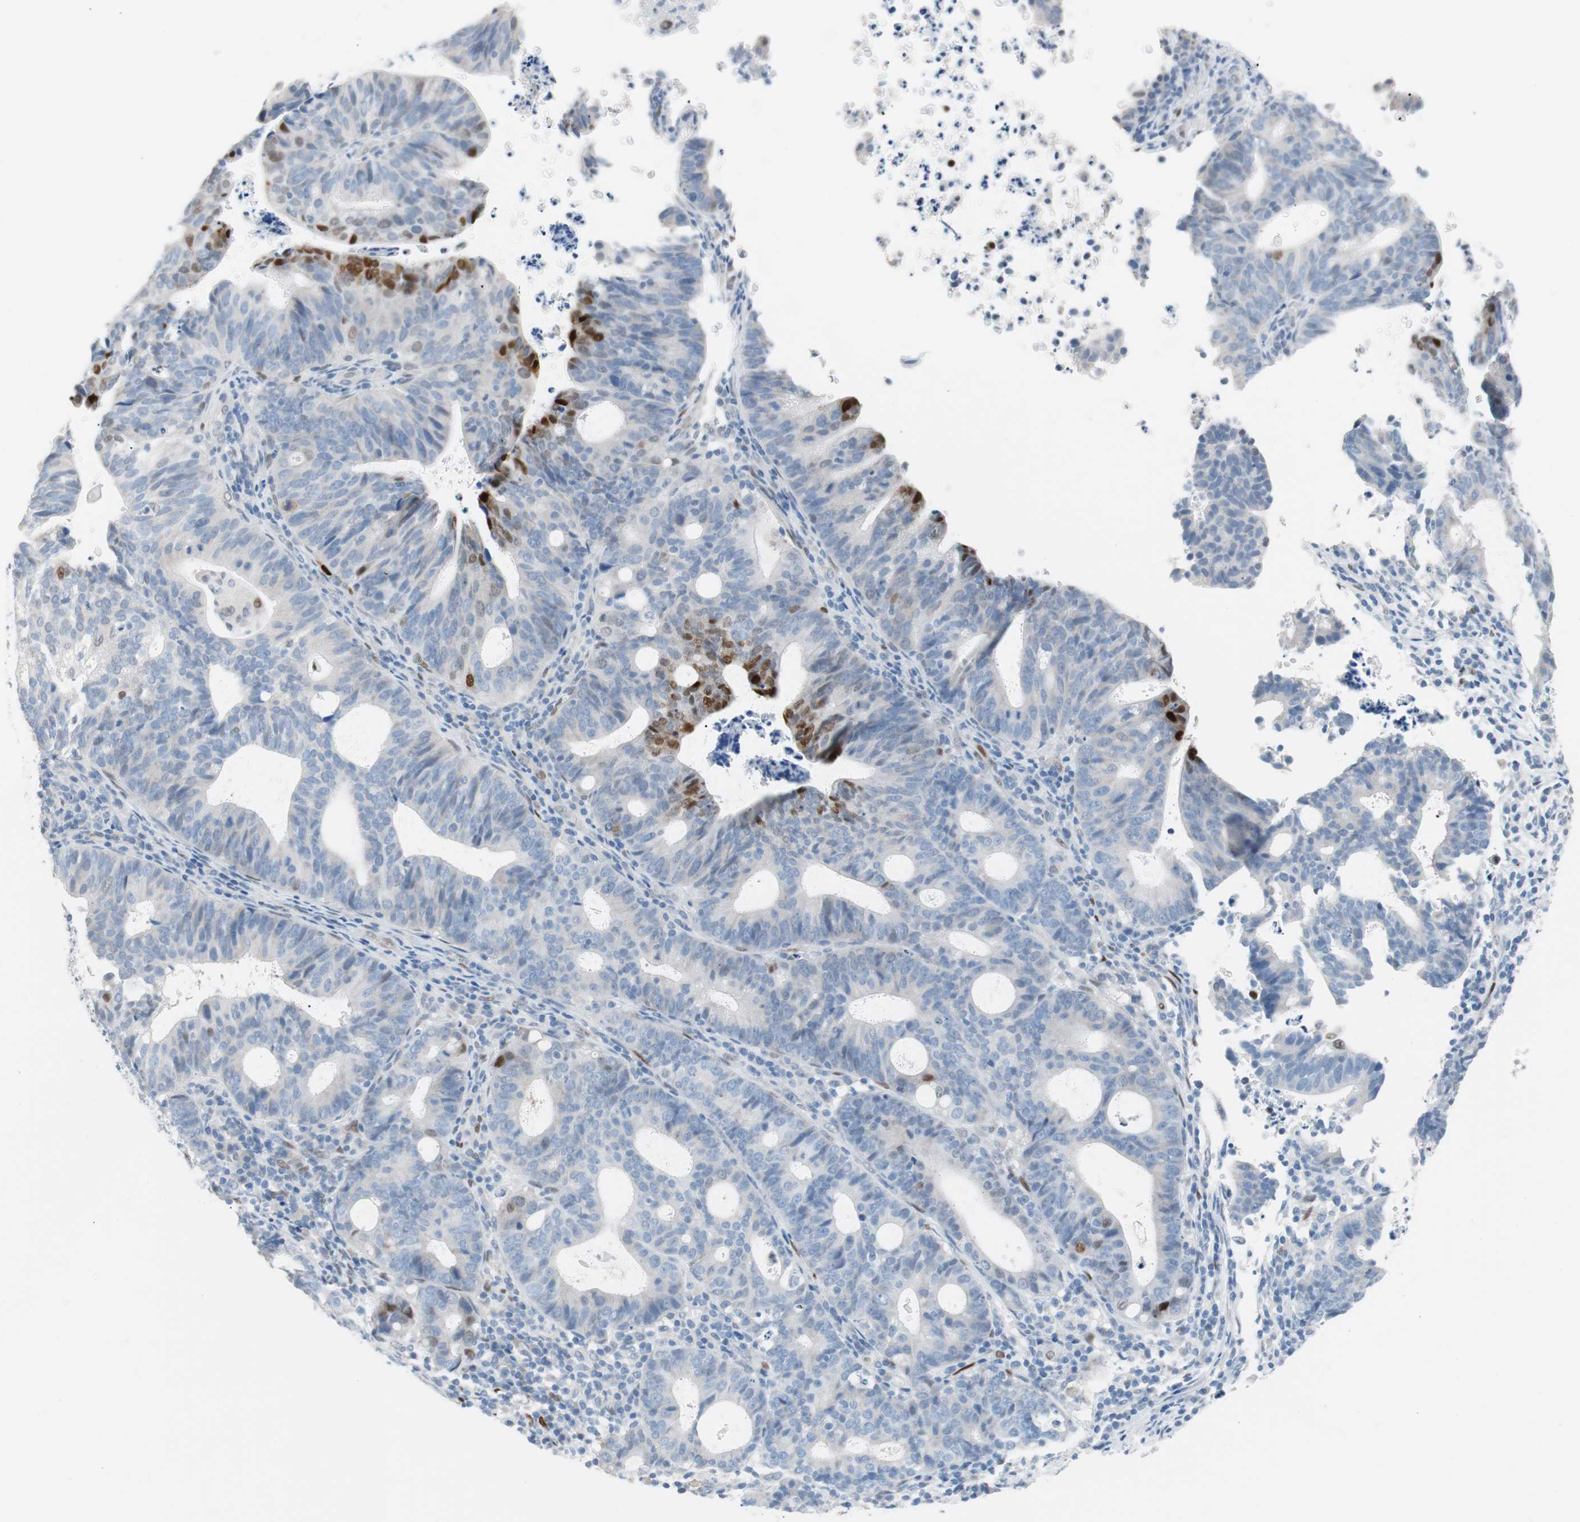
{"staining": {"intensity": "strong", "quantity": "<25%", "location": "nuclear"}, "tissue": "endometrial cancer", "cell_type": "Tumor cells", "image_type": "cancer", "snomed": [{"axis": "morphology", "description": "Adenocarcinoma, NOS"}, {"axis": "topography", "description": "Uterus"}], "caption": "This photomicrograph displays endometrial adenocarcinoma stained with IHC to label a protein in brown. The nuclear of tumor cells show strong positivity for the protein. Nuclei are counter-stained blue.", "gene": "FOSL1", "patient": {"sex": "female", "age": 83}}